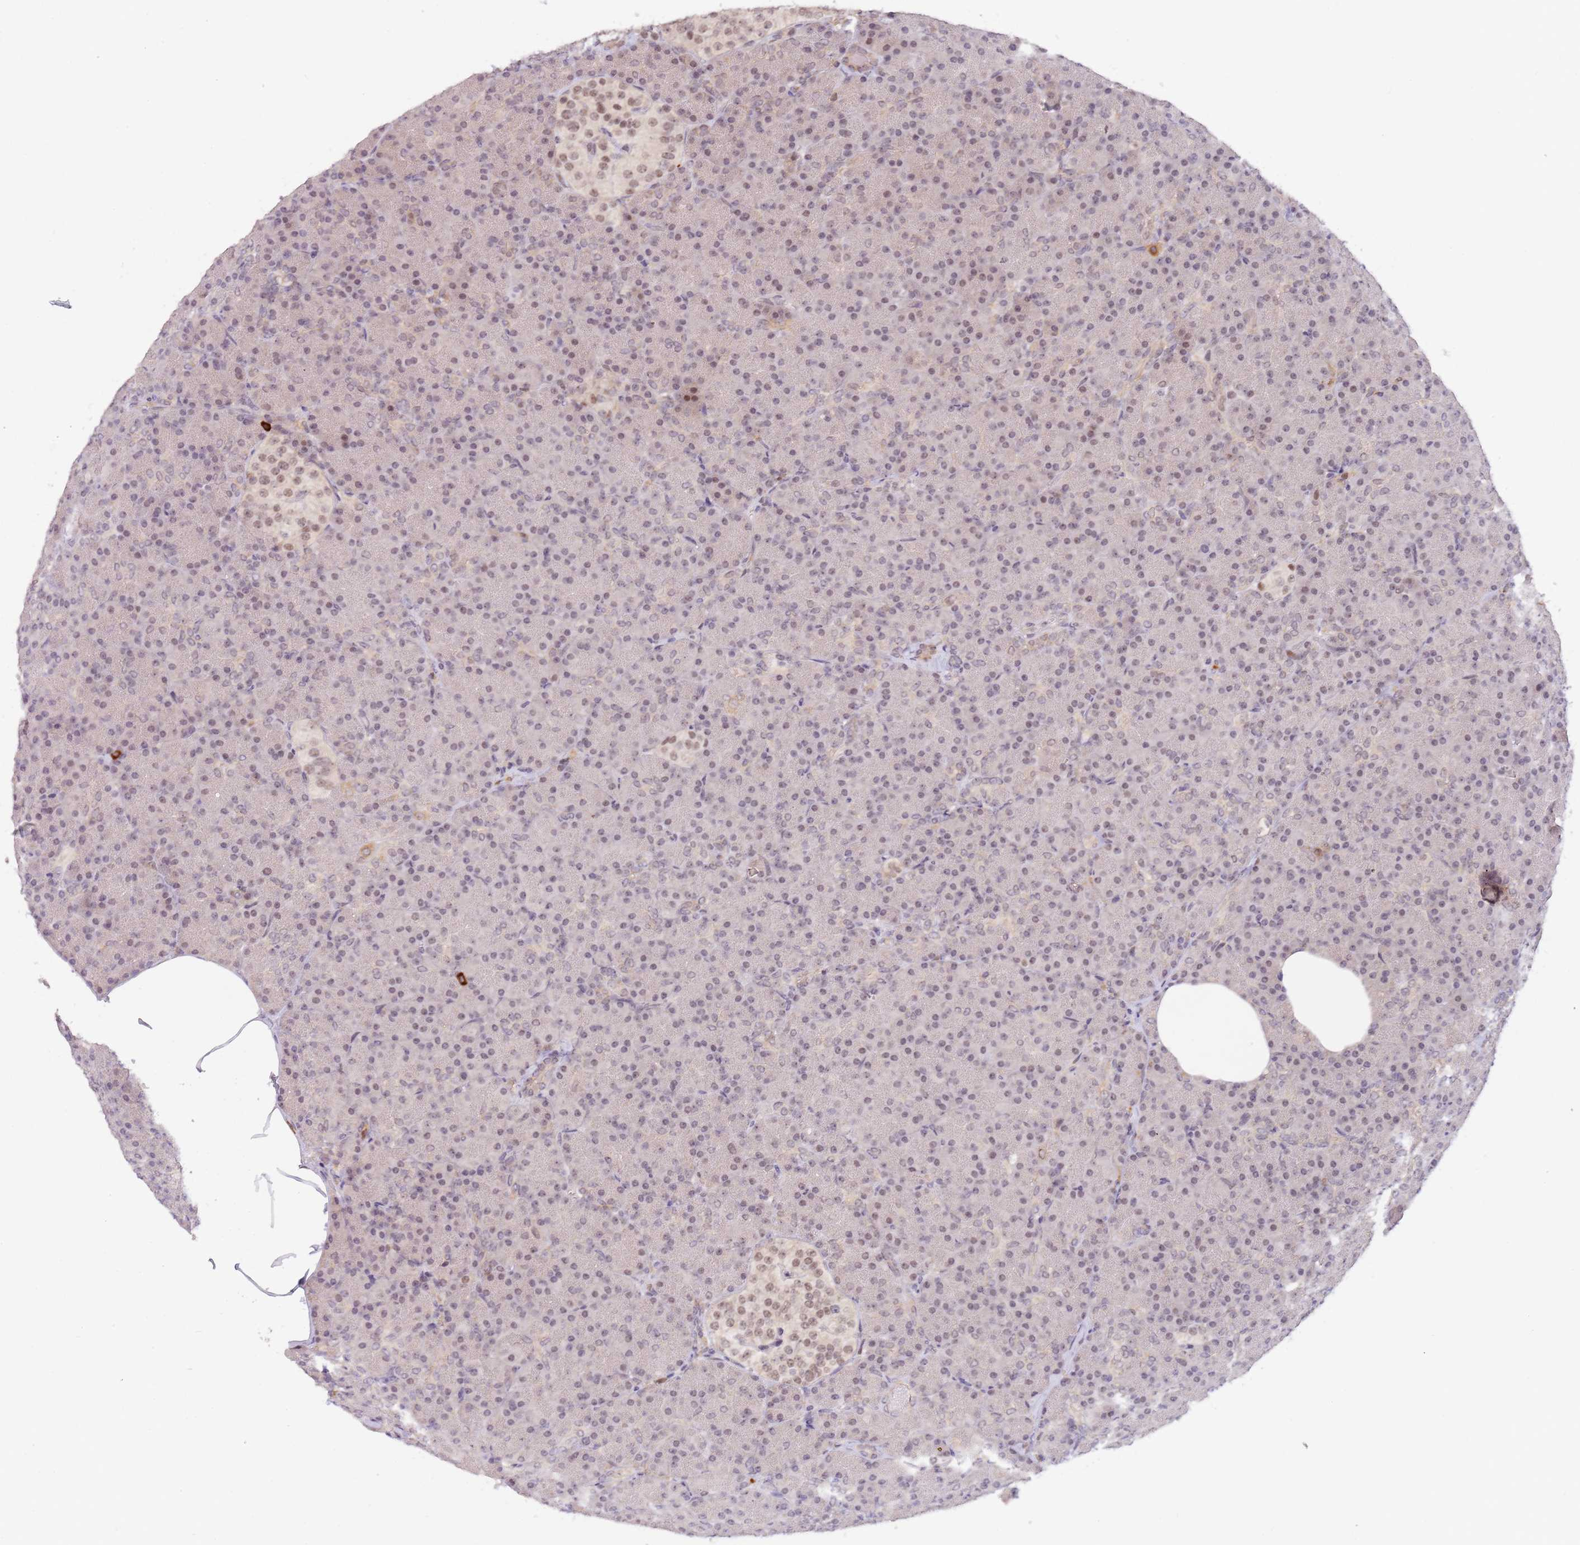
{"staining": {"intensity": "moderate", "quantity": "25%-75%", "location": "cytoplasmic/membranous,nuclear"}, "tissue": "pancreas", "cell_type": "Exocrine glandular cells", "image_type": "normal", "snomed": [{"axis": "morphology", "description": "Normal tissue, NOS"}, {"axis": "topography", "description": "Pancreas"}], "caption": "A micrograph of pancreas stained for a protein demonstrates moderate cytoplasmic/membranous,nuclear brown staining in exocrine glandular cells. The staining was performed using DAB to visualize the protein expression in brown, while the nuclei were stained in blue with hematoxylin (Magnification: 20x).", "gene": "LGALSL", "patient": {"sex": "female", "age": 43}}